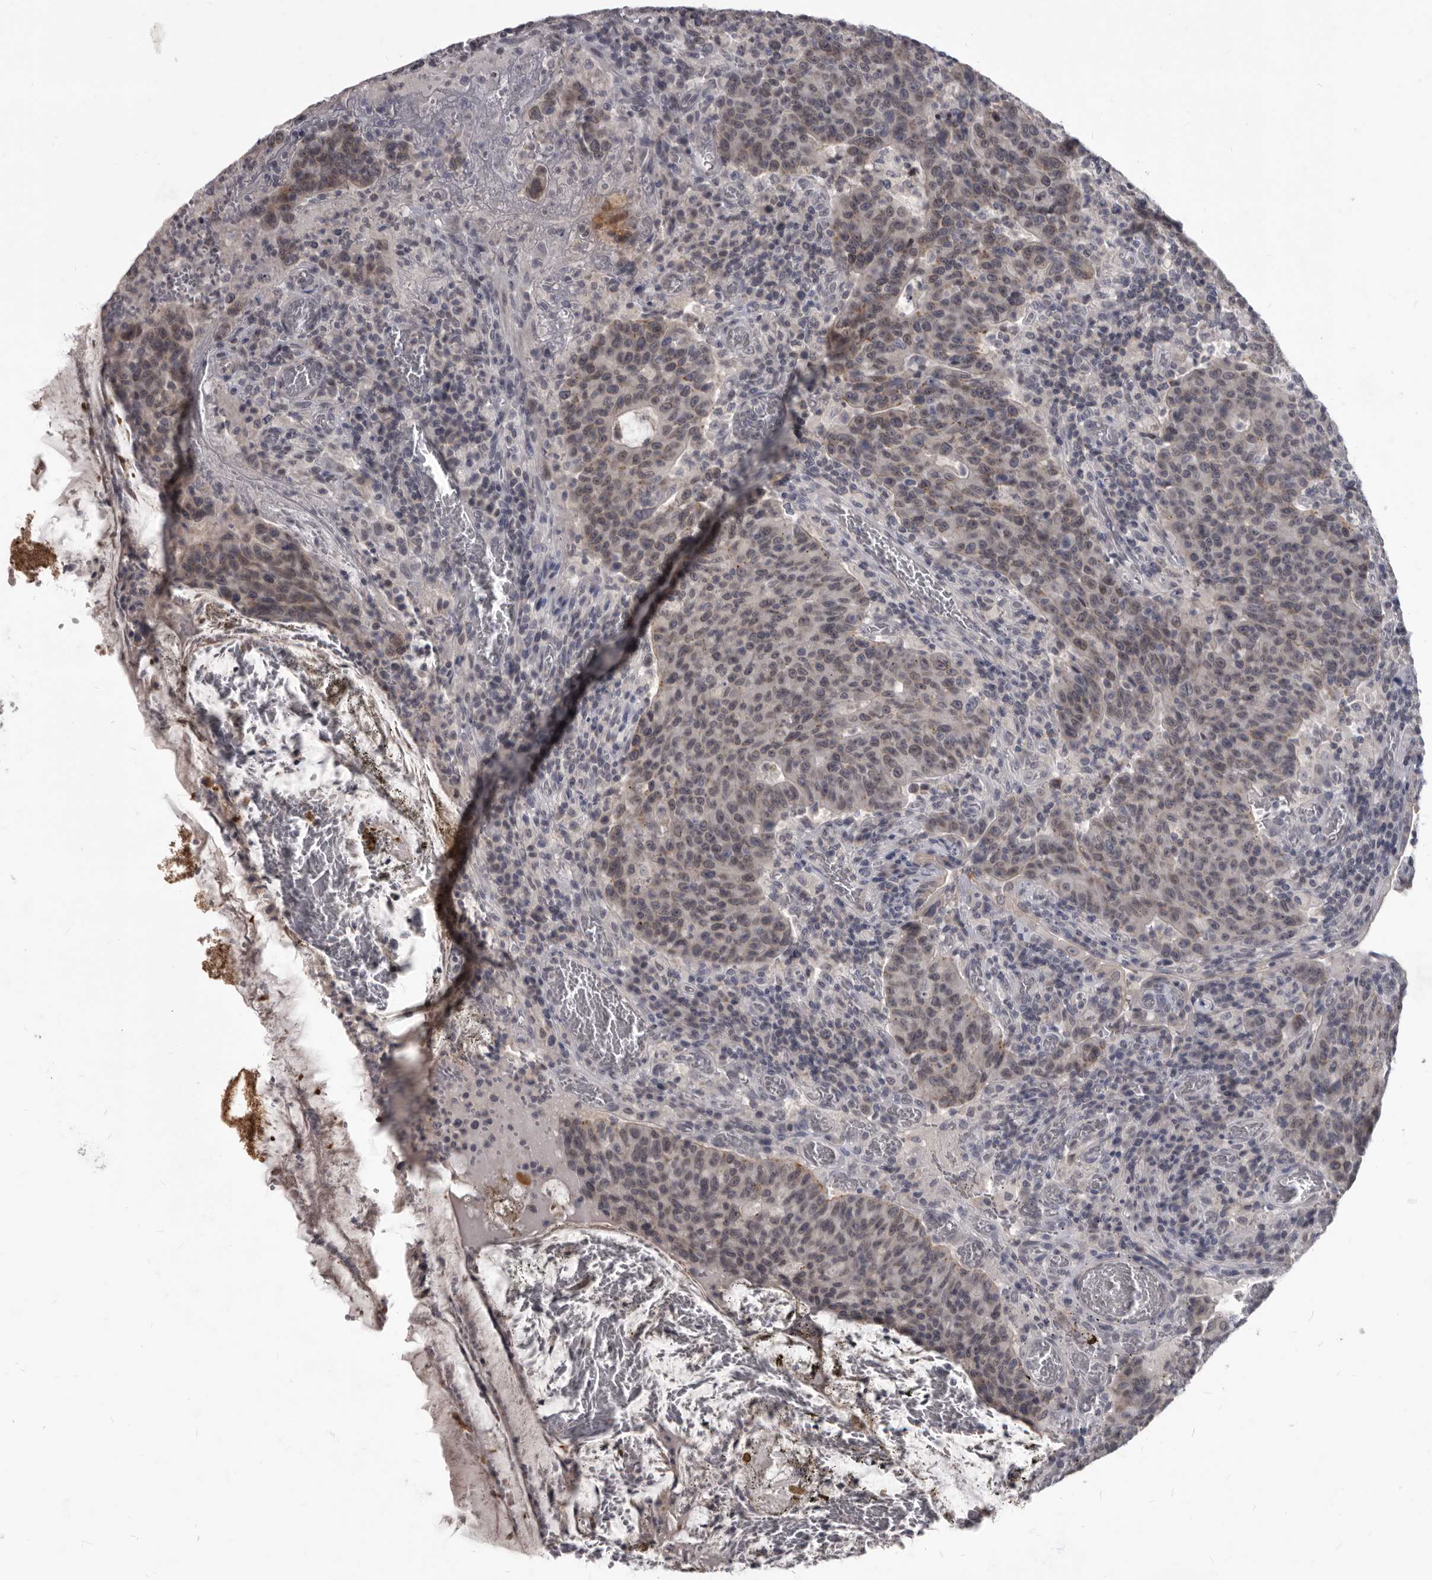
{"staining": {"intensity": "weak", "quantity": "25%-75%", "location": "nuclear"}, "tissue": "colorectal cancer", "cell_type": "Tumor cells", "image_type": "cancer", "snomed": [{"axis": "morphology", "description": "Adenocarcinoma, NOS"}, {"axis": "topography", "description": "Colon"}], "caption": "Adenocarcinoma (colorectal) stained for a protein exhibits weak nuclear positivity in tumor cells.", "gene": "SULT1E1", "patient": {"sex": "female", "age": 75}}